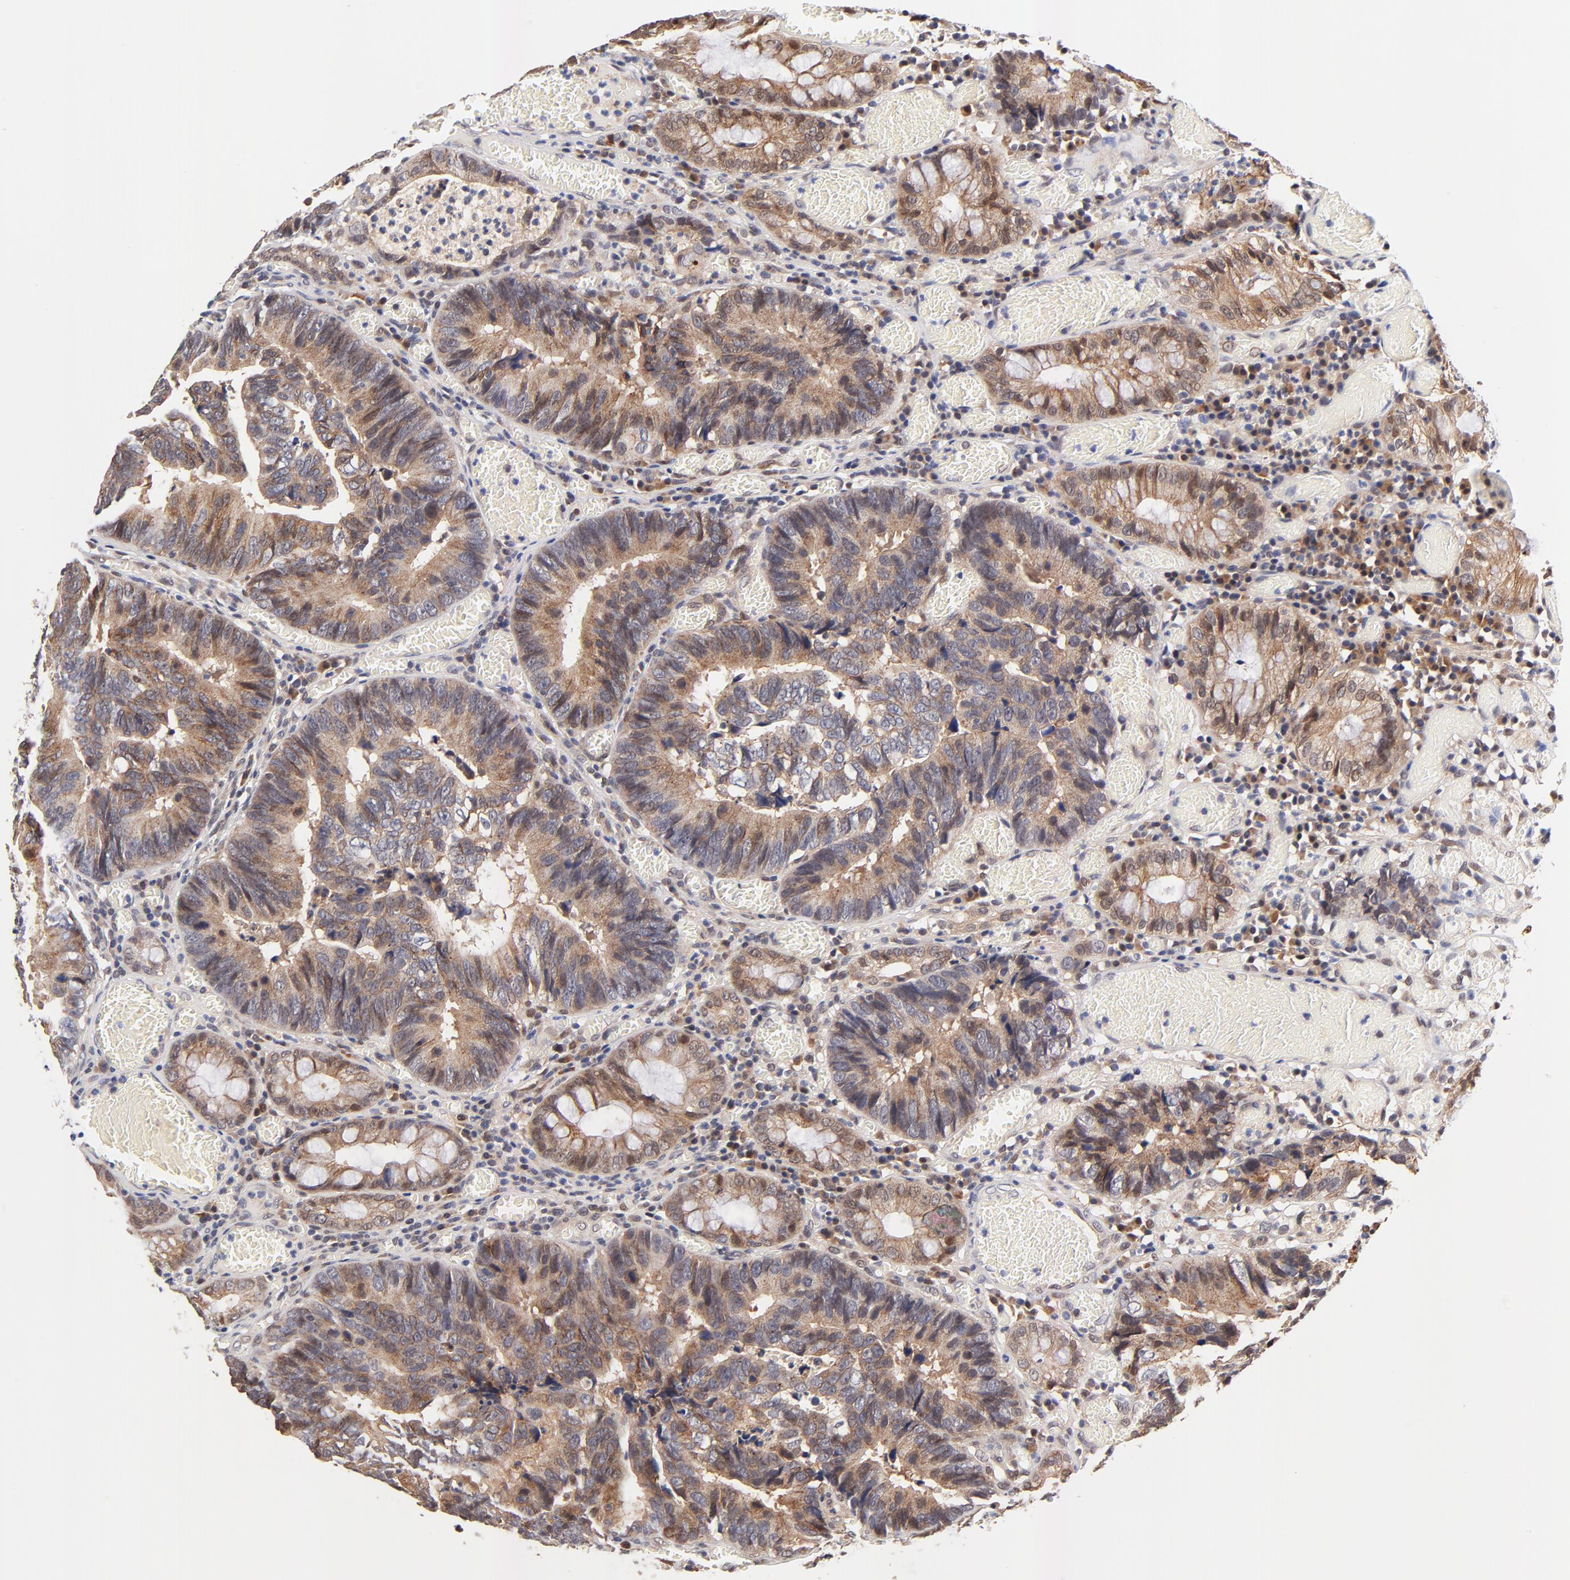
{"staining": {"intensity": "moderate", "quantity": ">75%", "location": "cytoplasmic/membranous,nuclear"}, "tissue": "colorectal cancer", "cell_type": "Tumor cells", "image_type": "cancer", "snomed": [{"axis": "morphology", "description": "Adenocarcinoma, NOS"}, {"axis": "topography", "description": "Rectum"}], "caption": "Colorectal cancer stained with a brown dye displays moderate cytoplasmic/membranous and nuclear positive positivity in approximately >75% of tumor cells.", "gene": "TXNL1", "patient": {"sex": "female", "age": 98}}